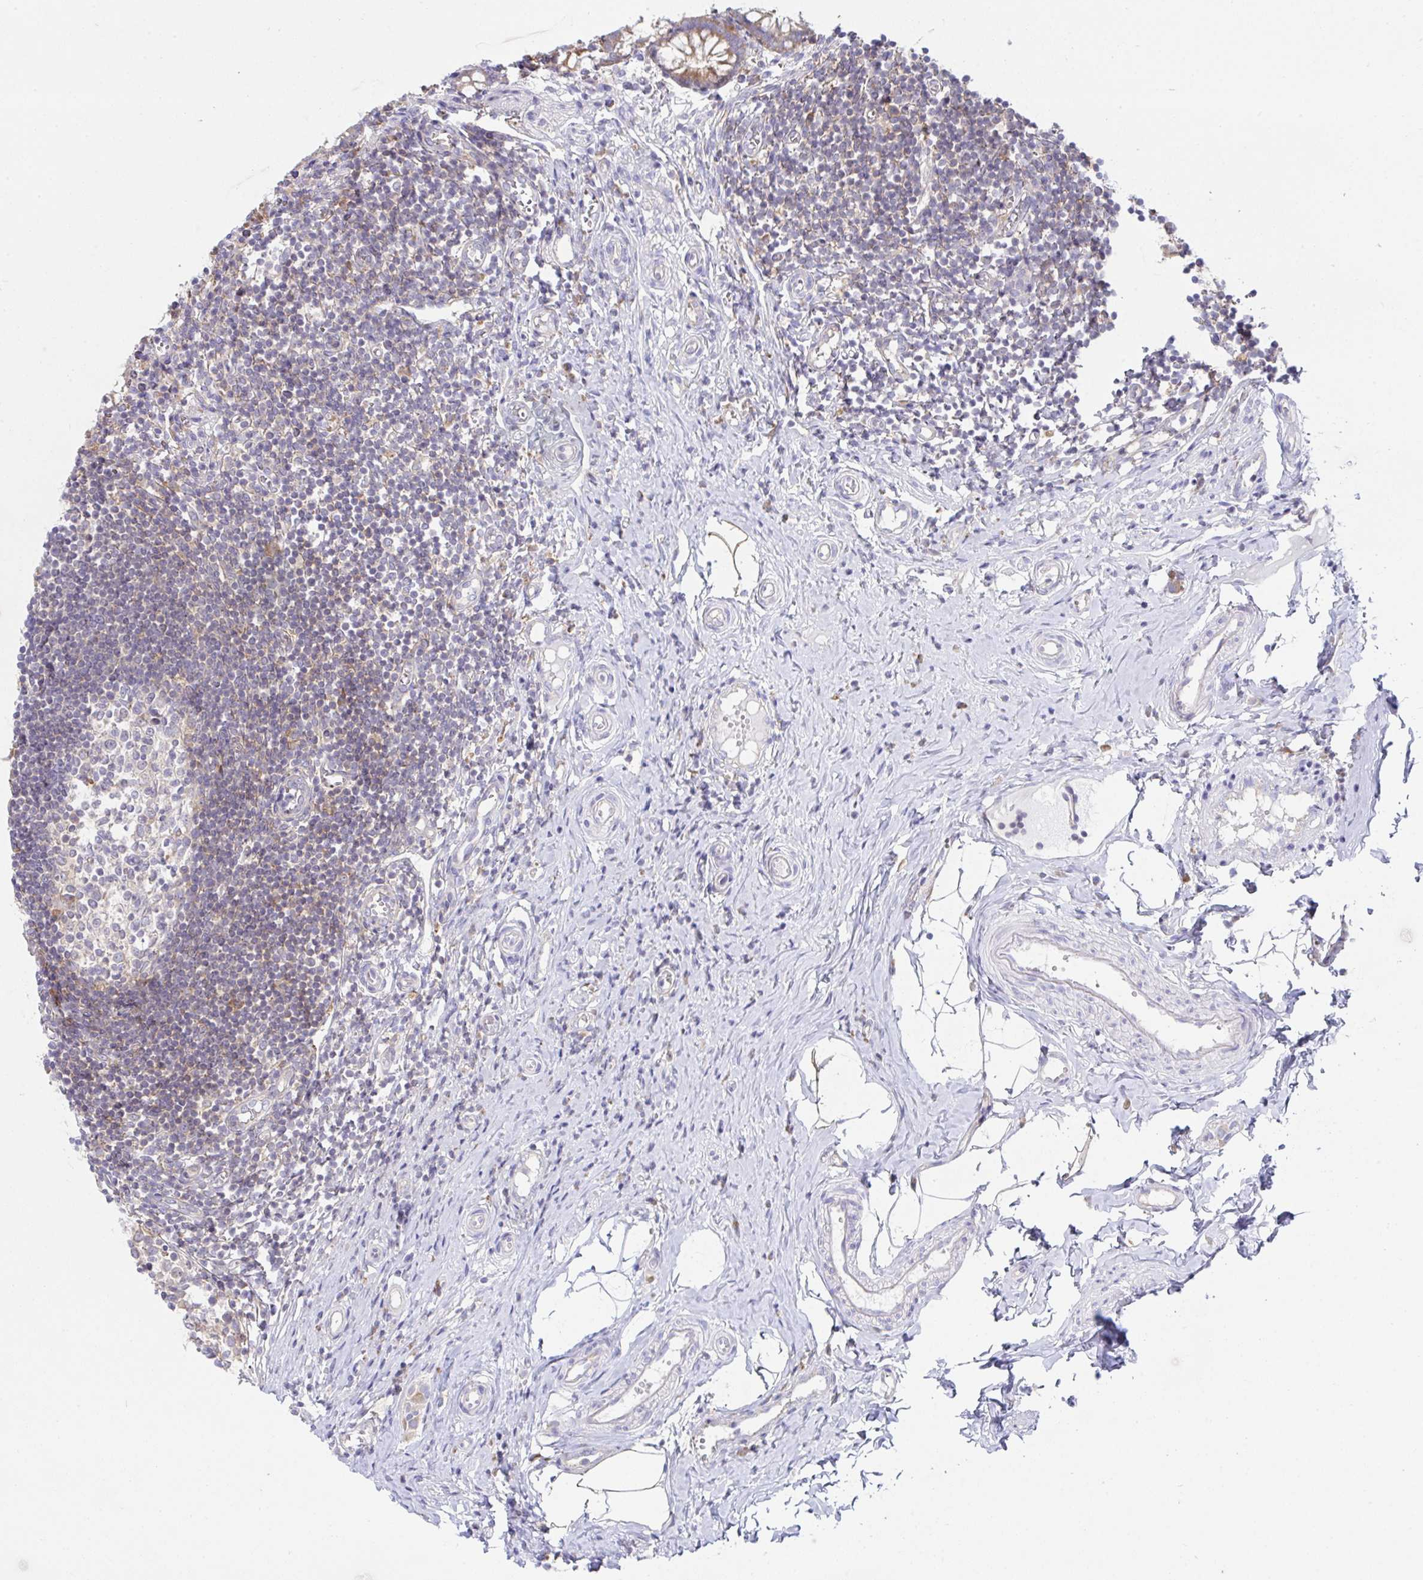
{"staining": {"intensity": "strong", "quantity": ">75%", "location": "cytoplasmic/membranous"}, "tissue": "appendix", "cell_type": "Glandular cells", "image_type": "normal", "snomed": [{"axis": "morphology", "description": "Normal tissue, NOS"}, {"axis": "topography", "description": "Appendix"}], "caption": "Immunohistochemical staining of normal human appendix shows >75% levels of strong cytoplasmic/membranous protein staining in approximately >75% of glandular cells.", "gene": "FAU", "patient": {"sex": "female", "age": 17}}